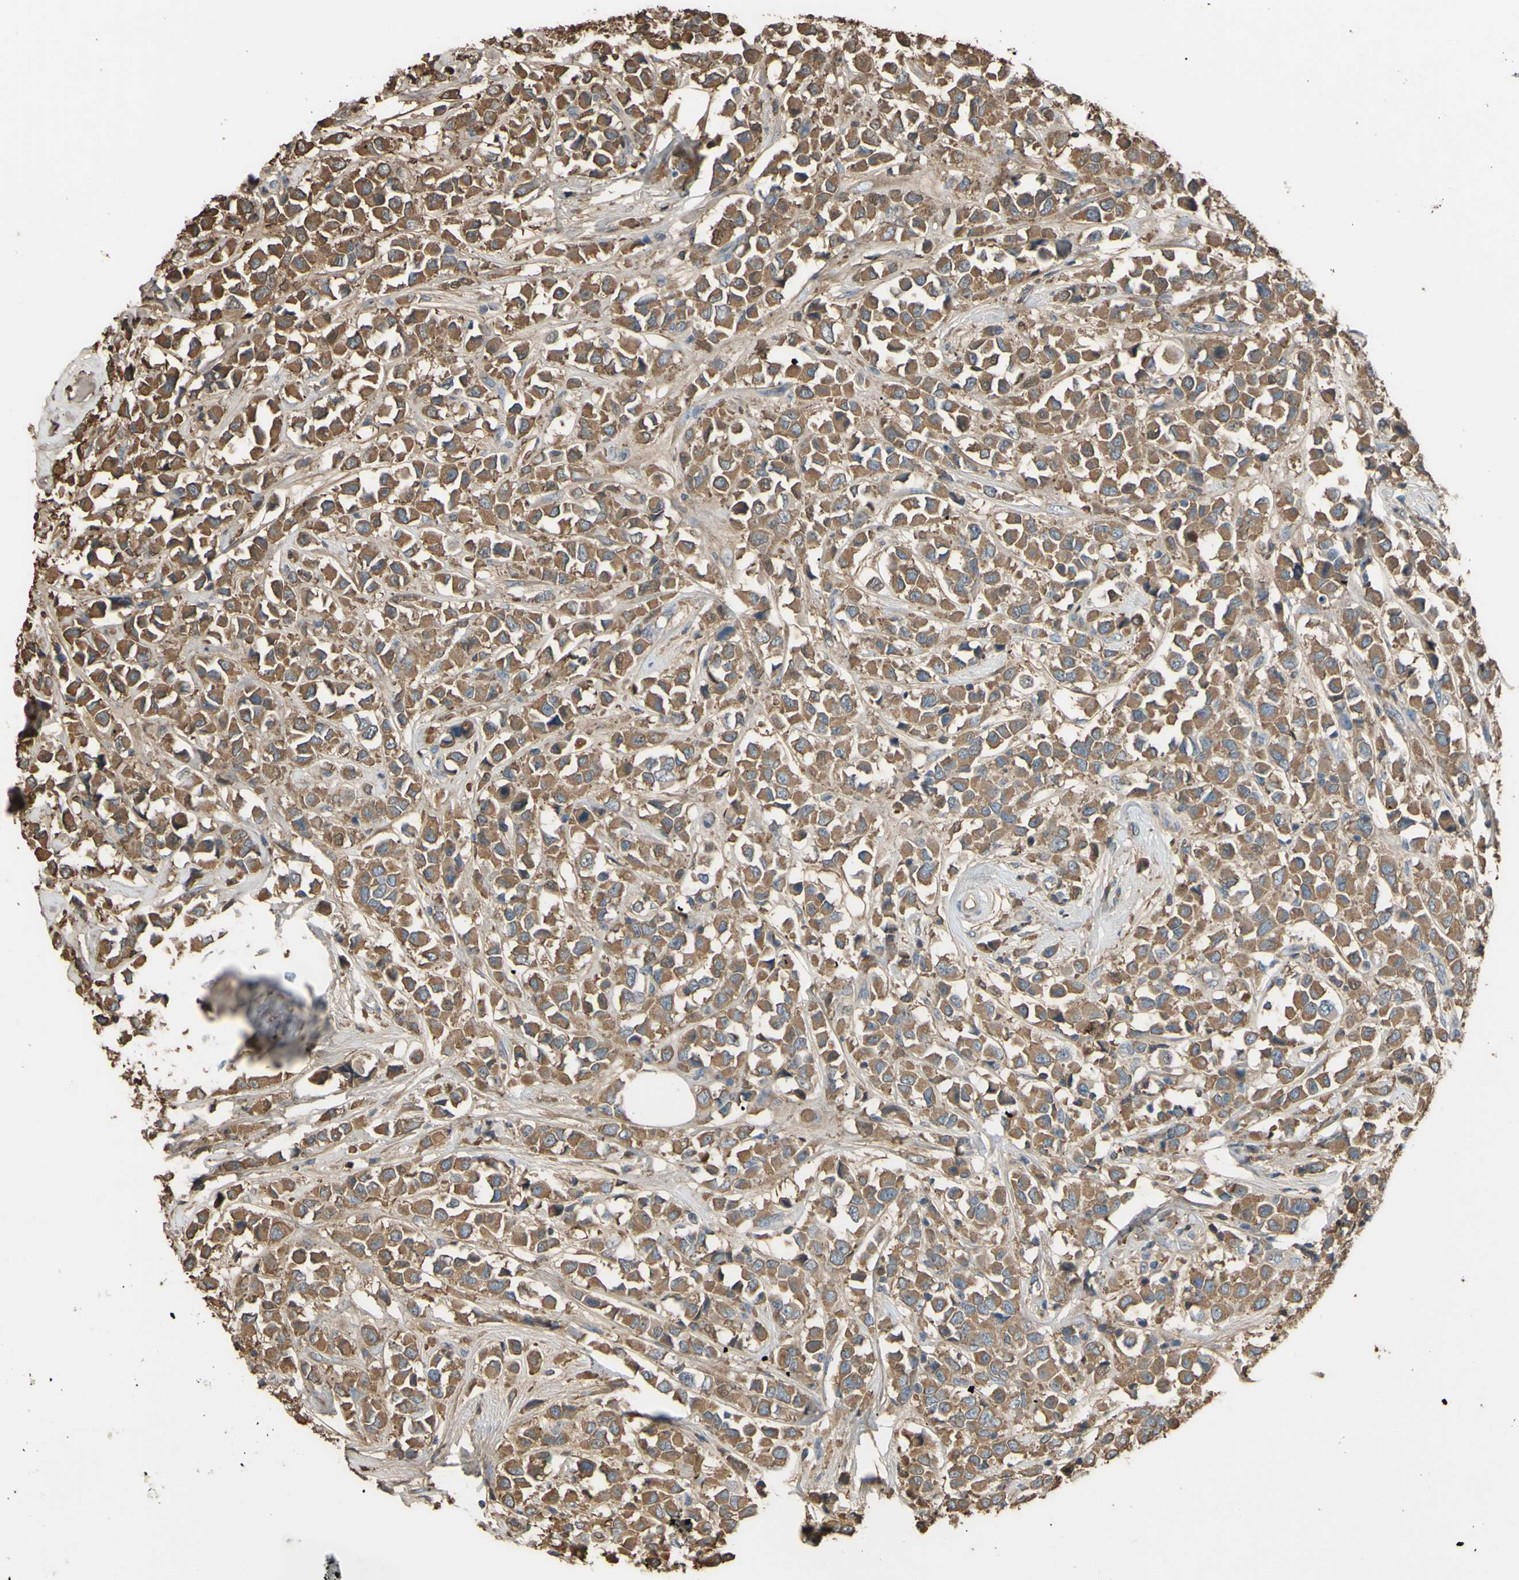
{"staining": {"intensity": "moderate", "quantity": ">75%", "location": "cytoplasmic/membranous"}, "tissue": "breast cancer", "cell_type": "Tumor cells", "image_type": "cancer", "snomed": [{"axis": "morphology", "description": "Duct carcinoma"}, {"axis": "topography", "description": "Breast"}], "caption": "IHC of human breast cancer shows medium levels of moderate cytoplasmic/membranous staining in approximately >75% of tumor cells.", "gene": "PTGDS", "patient": {"sex": "female", "age": 61}}